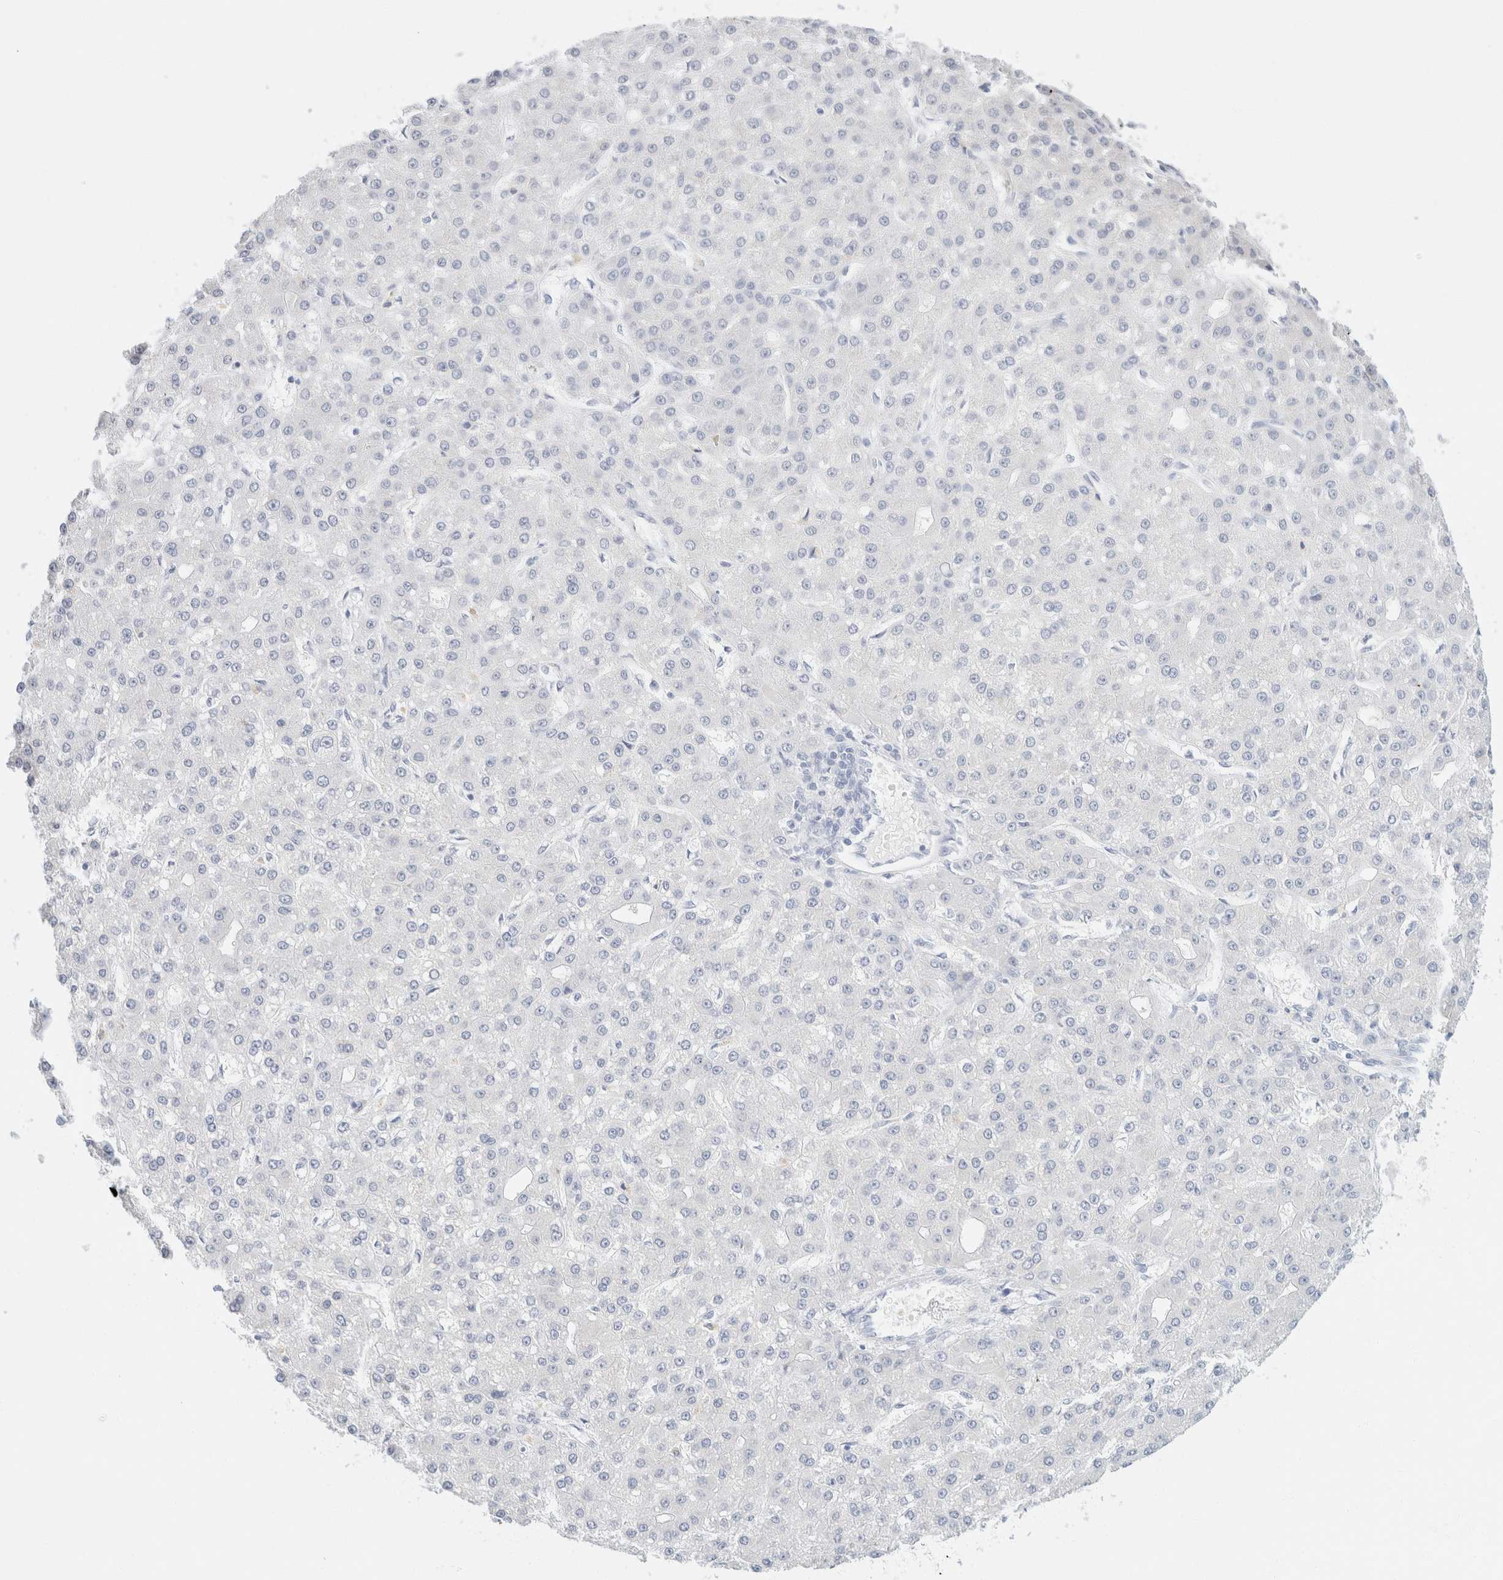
{"staining": {"intensity": "negative", "quantity": "none", "location": "none"}, "tissue": "liver cancer", "cell_type": "Tumor cells", "image_type": "cancer", "snomed": [{"axis": "morphology", "description": "Carcinoma, Hepatocellular, NOS"}, {"axis": "topography", "description": "Liver"}], "caption": "Immunohistochemical staining of human liver hepatocellular carcinoma shows no significant positivity in tumor cells. Brightfield microscopy of IHC stained with DAB (3,3'-diaminobenzidine) (brown) and hematoxylin (blue), captured at high magnification.", "gene": "KRT20", "patient": {"sex": "male", "age": 67}}